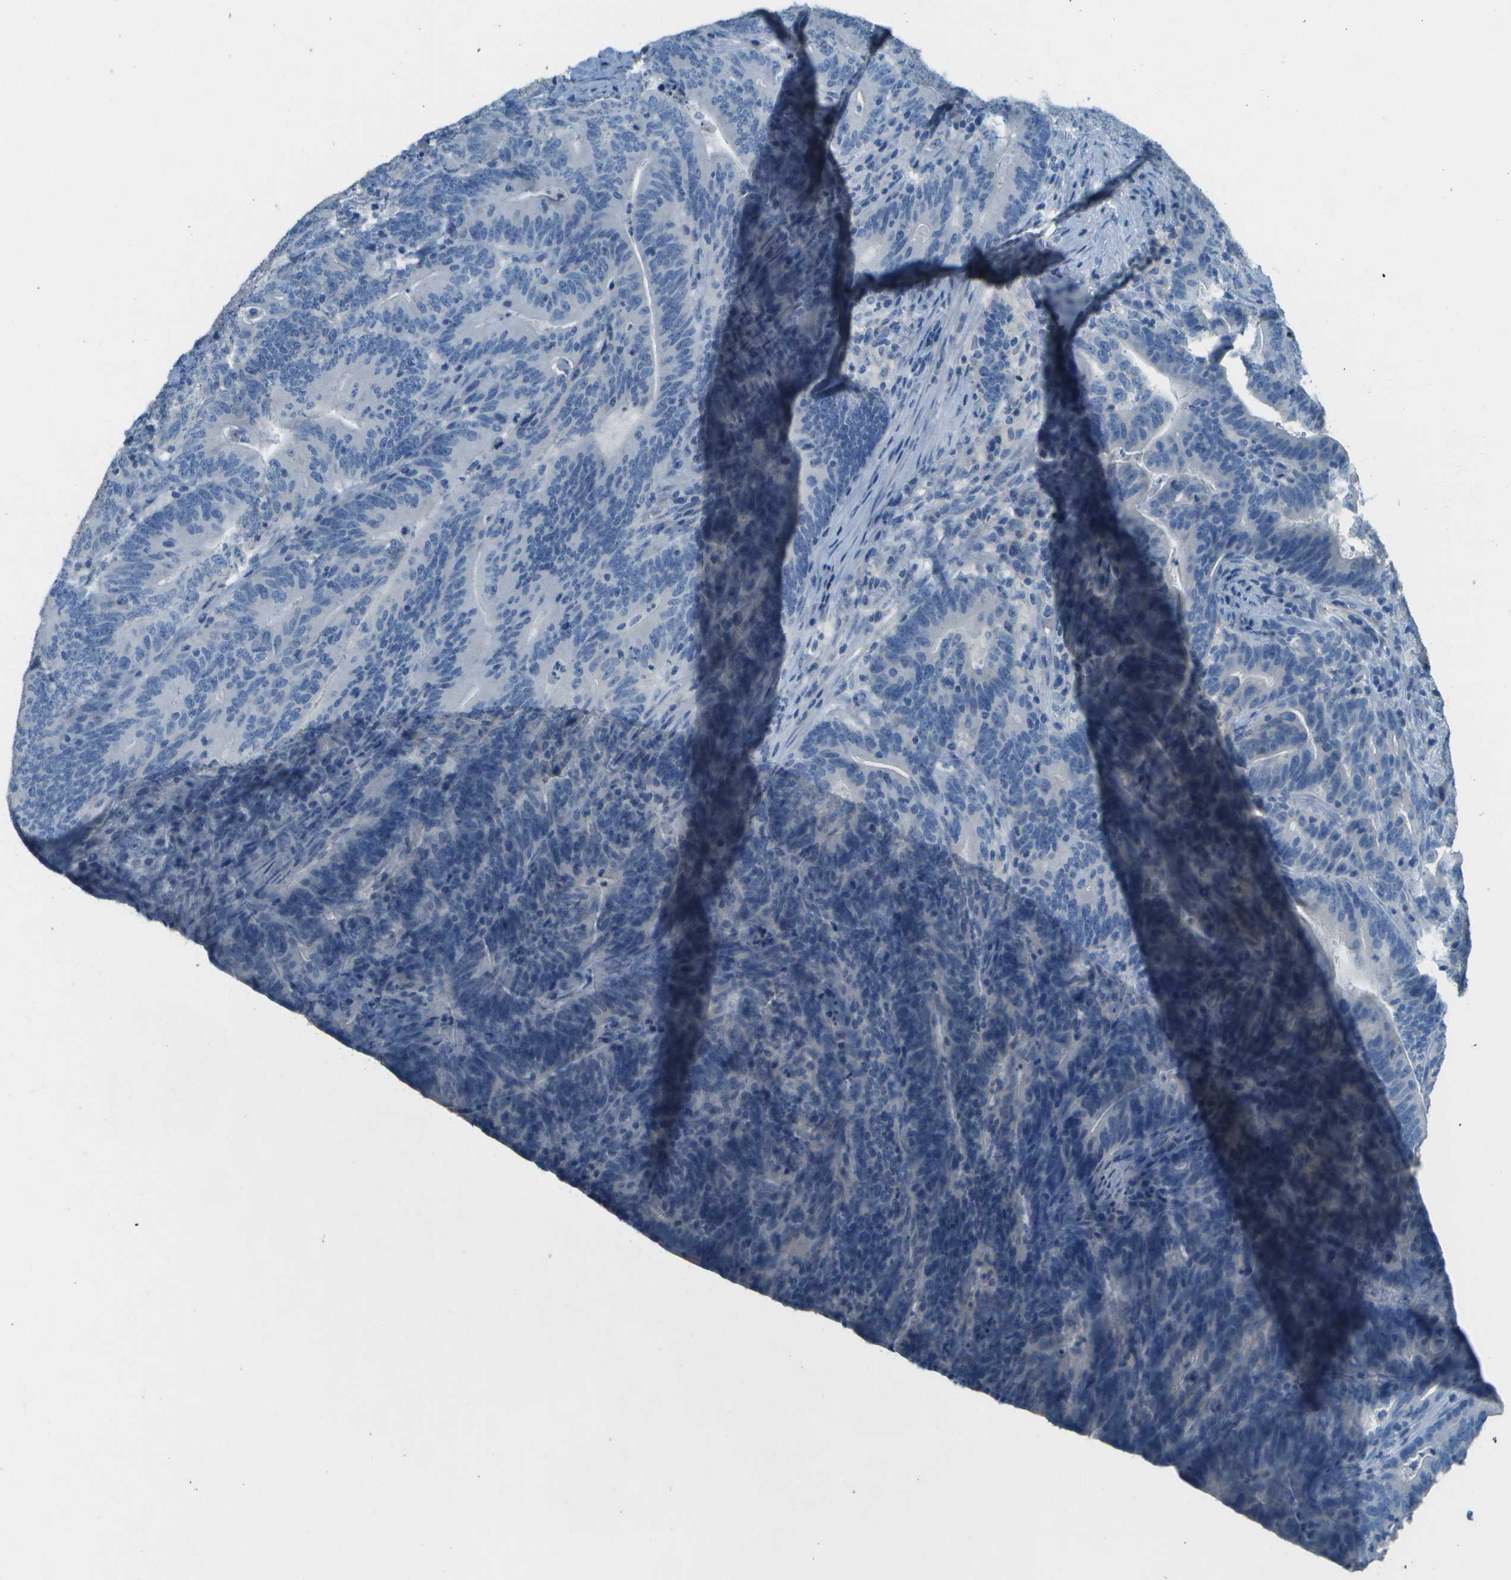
{"staining": {"intensity": "negative", "quantity": "none", "location": "none"}, "tissue": "colorectal cancer", "cell_type": "Tumor cells", "image_type": "cancer", "snomed": [{"axis": "morphology", "description": "Adenocarcinoma, NOS"}, {"axis": "topography", "description": "Colon"}], "caption": "This is an immunohistochemistry micrograph of human colorectal adenocarcinoma. There is no positivity in tumor cells.", "gene": "LGI2", "patient": {"sex": "female", "age": 66}}